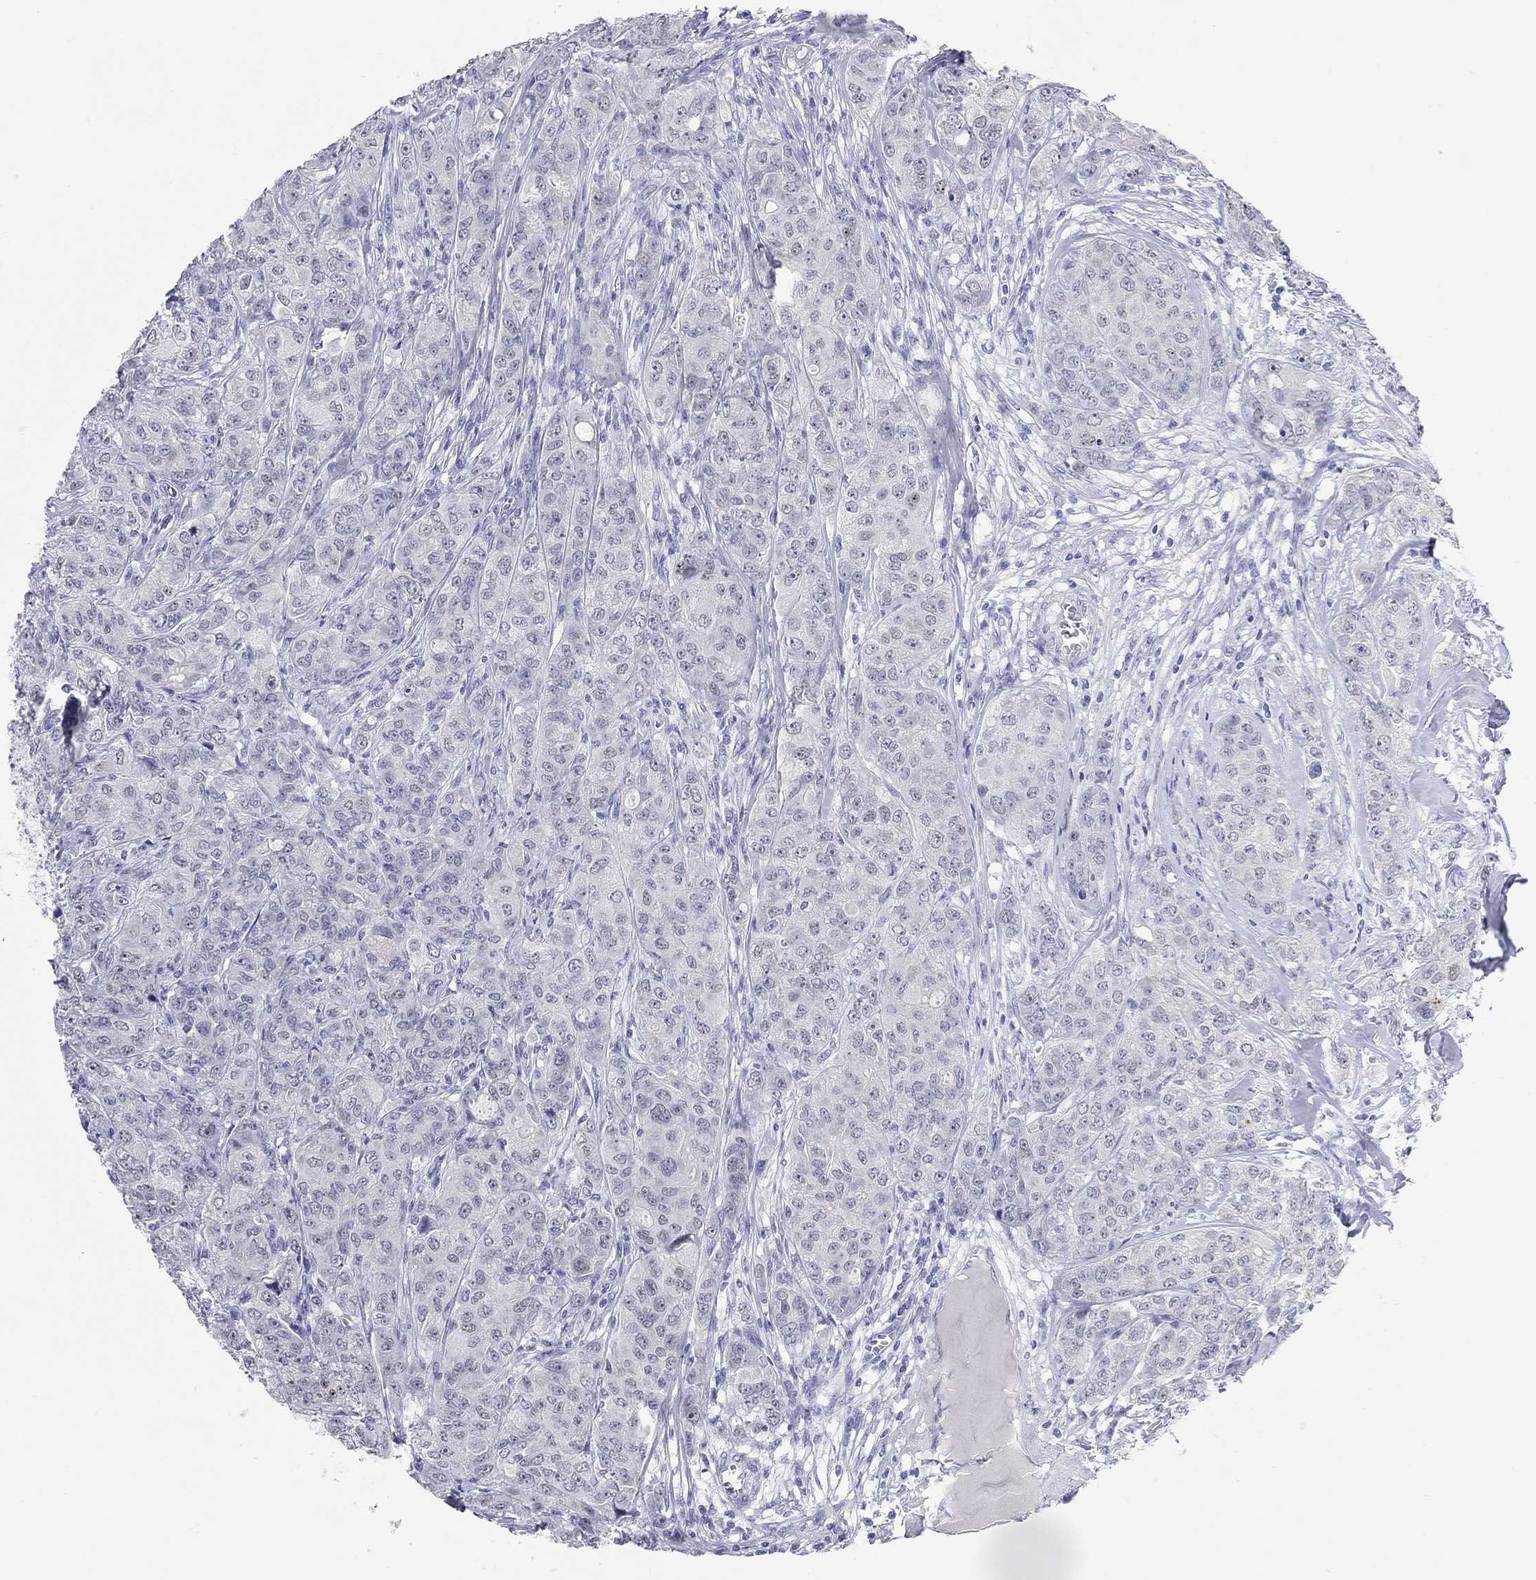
{"staining": {"intensity": "negative", "quantity": "none", "location": "none"}, "tissue": "breast cancer", "cell_type": "Tumor cells", "image_type": "cancer", "snomed": [{"axis": "morphology", "description": "Duct carcinoma"}, {"axis": "topography", "description": "Breast"}], "caption": "DAB (3,3'-diaminobenzidine) immunohistochemical staining of human breast invasive ductal carcinoma displays no significant positivity in tumor cells.", "gene": "WASF3", "patient": {"sex": "female", "age": 43}}